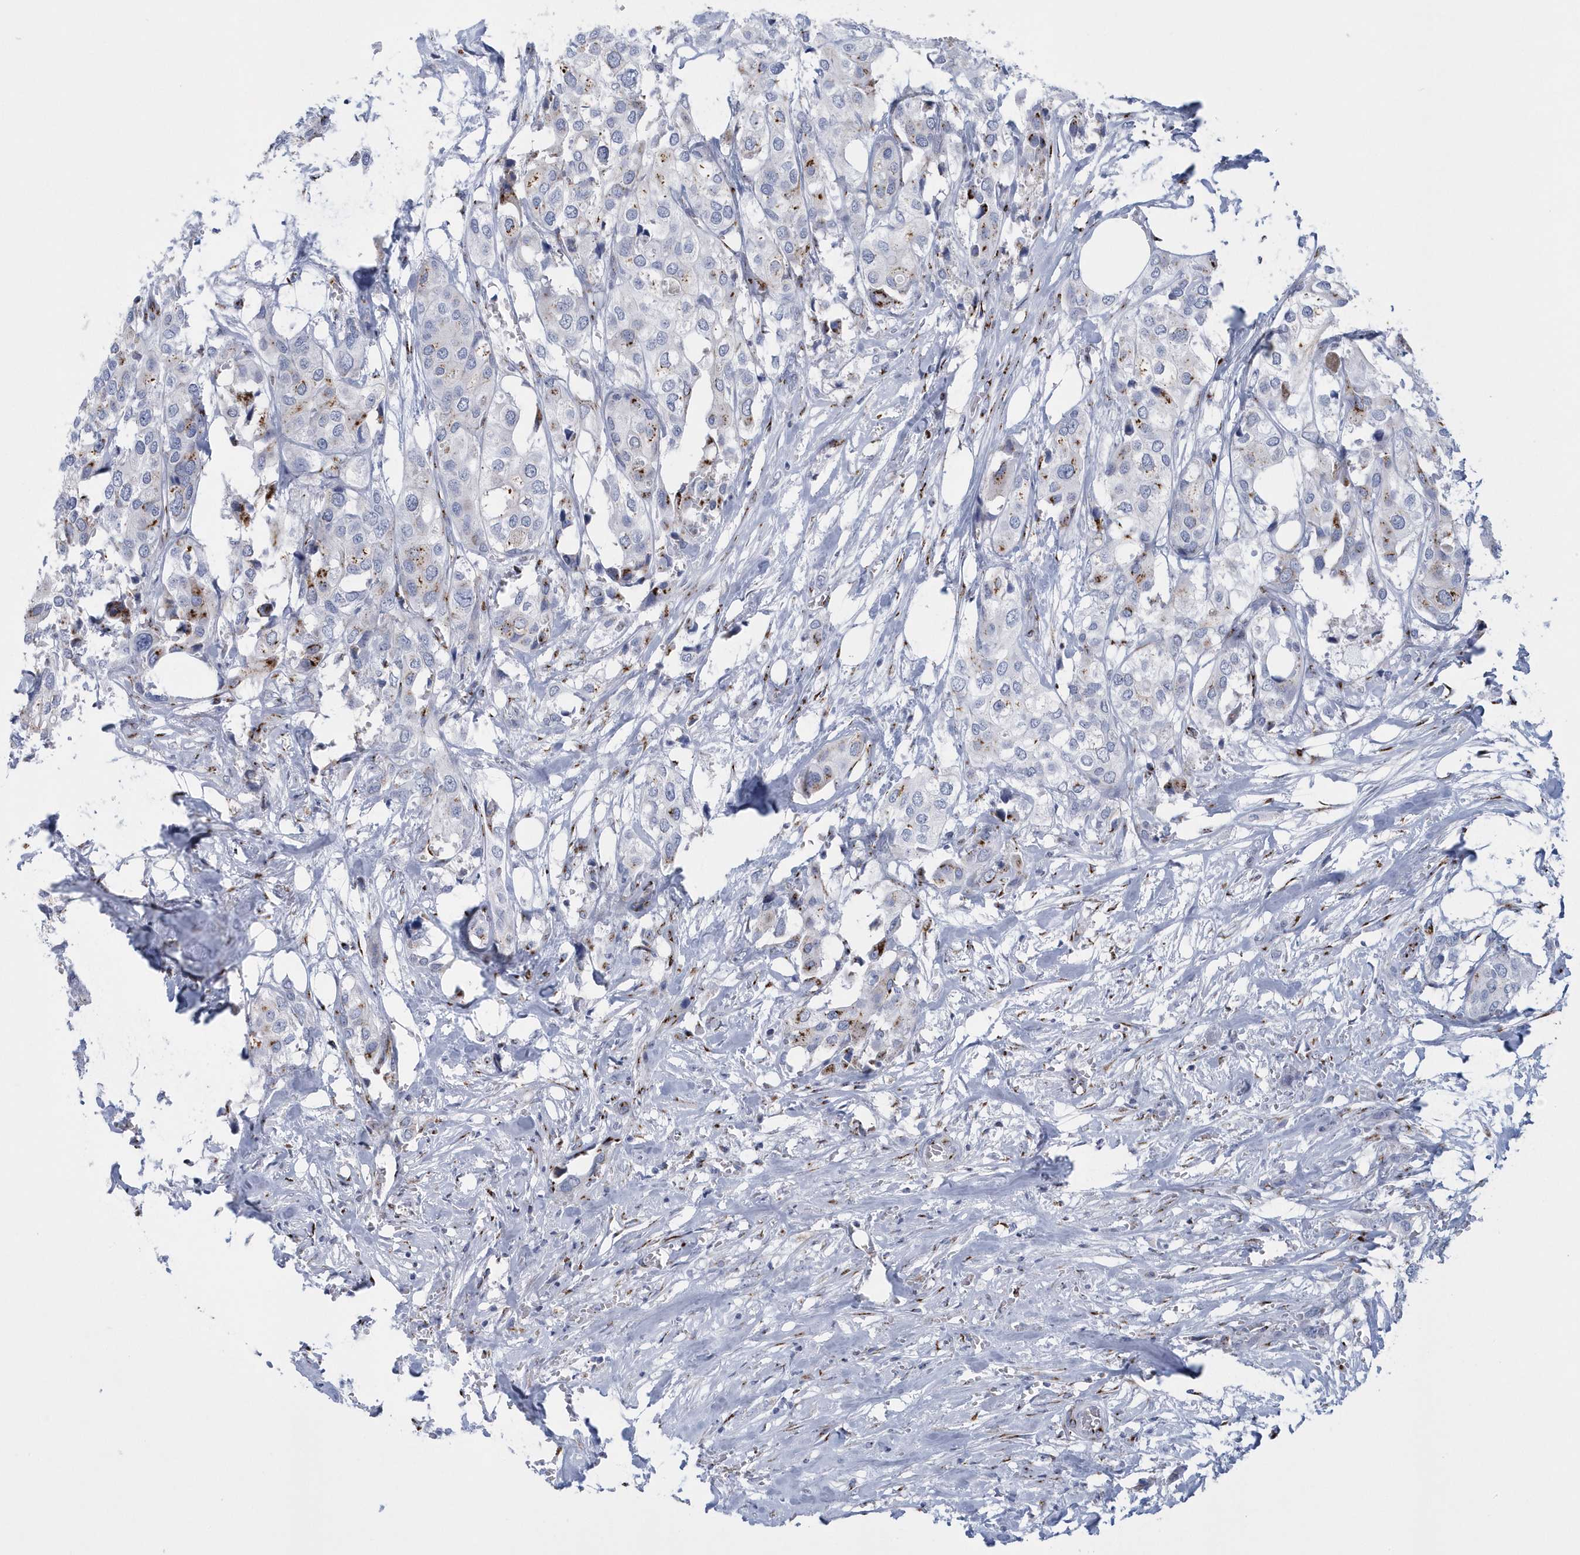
{"staining": {"intensity": "weak", "quantity": "<25%", "location": "cytoplasmic/membranous"}, "tissue": "urothelial cancer", "cell_type": "Tumor cells", "image_type": "cancer", "snomed": [{"axis": "morphology", "description": "Urothelial carcinoma, High grade"}, {"axis": "topography", "description": "Urinary bladder"}], "caption": "This micrograph is of urothelial carcinoma (high-grade) stained with immunohistochemistry (IHC) to label a protein in brown with the nuclei are counter-stained blue. There is no staining in tumor cells.", "gene": "SLX9", "patient": {"sex": "male", "age": 64}}